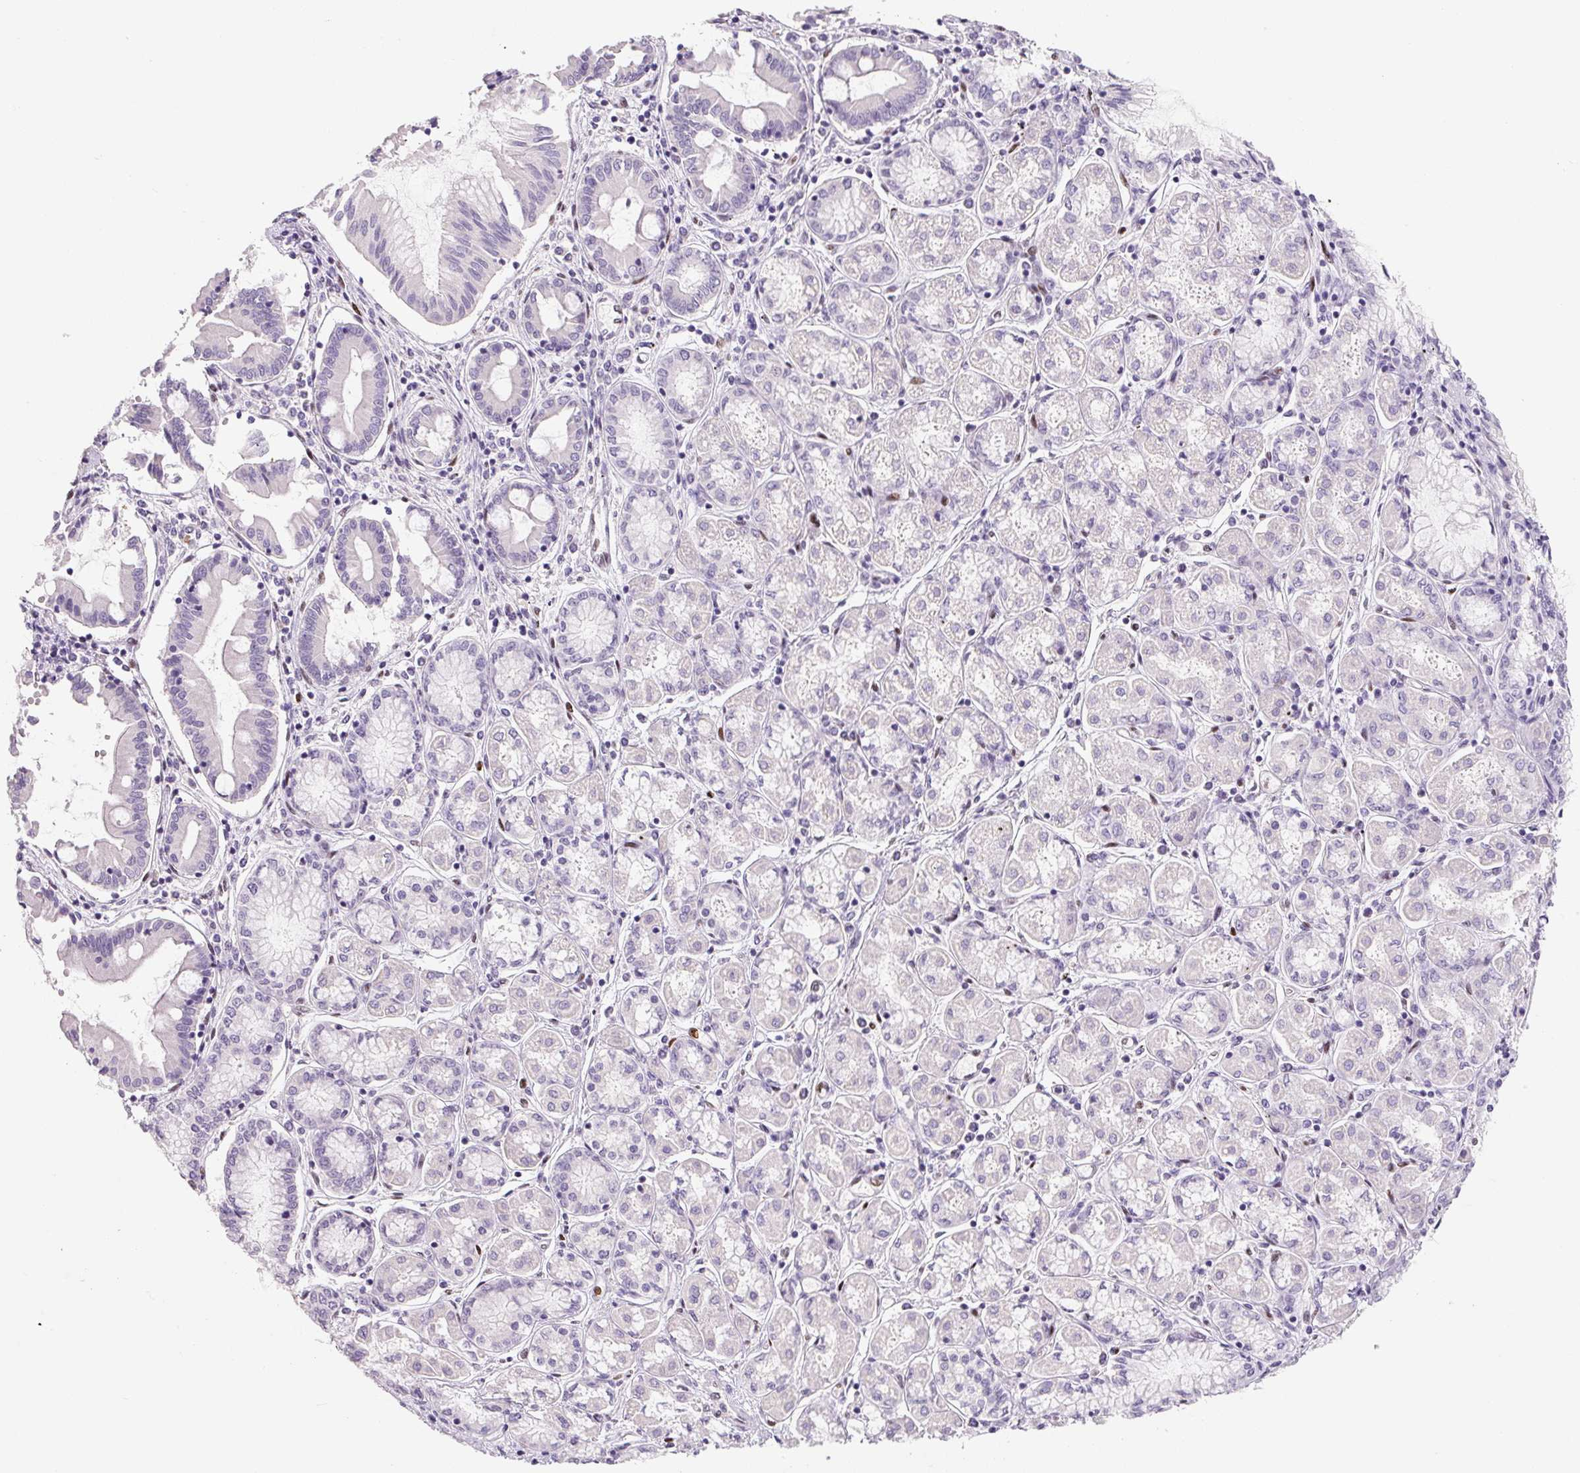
{"staining": {"intensity": "negative", "quantity": "none", "location": "none"}, "tissue": "pancreatic cancer", "cell_type": "Tumor cells", "image_type": "cancer", "snomed": [{"axis": "morphology", "description": "Adenocarcinoma, NOS"}, {"axis": "topography", "description": "Pancreas"}], "caption": "This is an immunohistochemistry (IHC) micrograph of pancreatic cancer (adenocarcinoma). There is no positivity in tumor cells.", "gene": "ZEB1", "patient": {"sex": "female", "age": 50}}